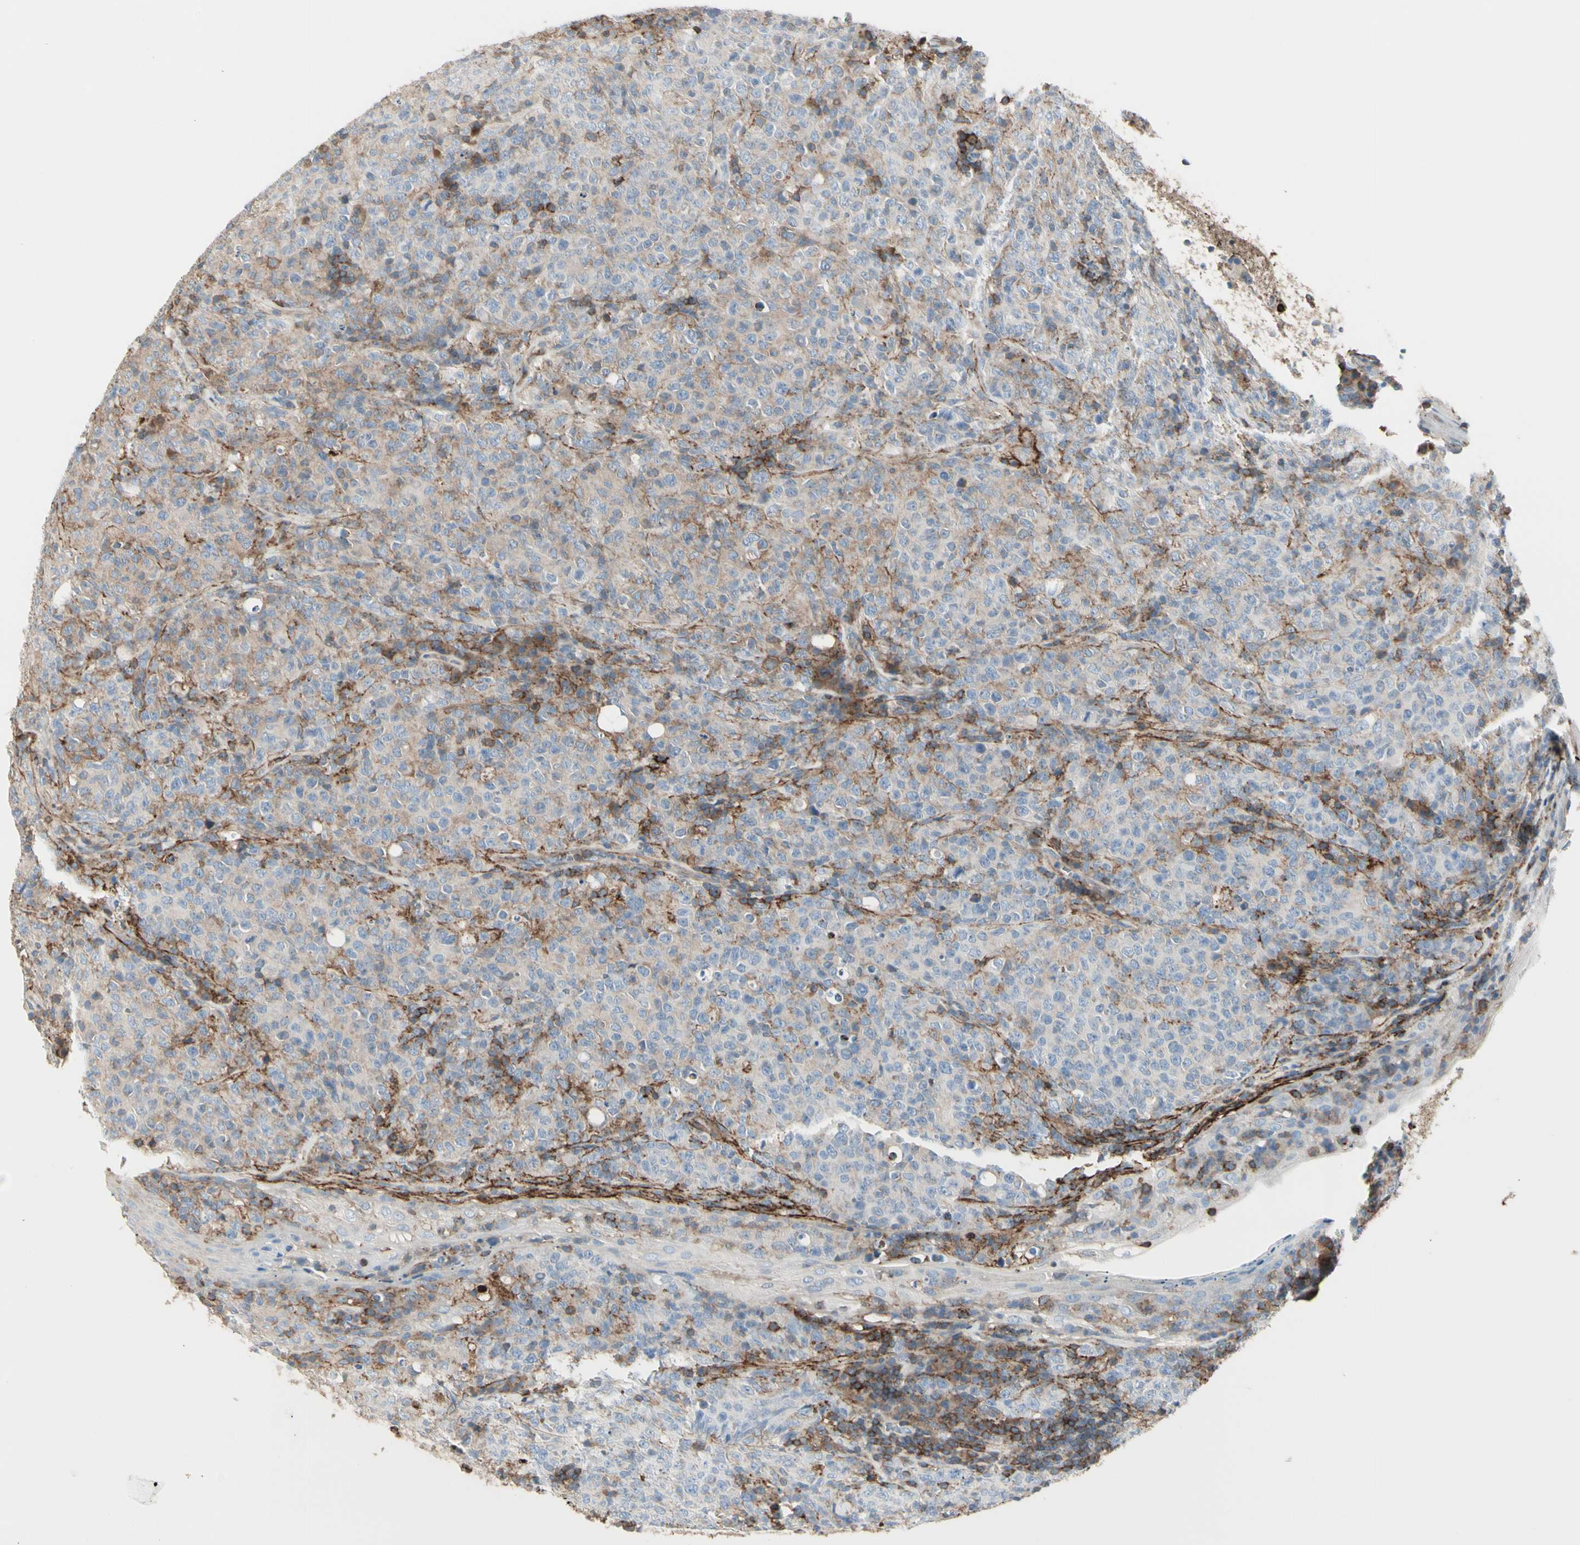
{"staining": {"intensity": "weak", "quantity": "25%-75%", "location": "cytoplasmic/membranous"}, "tissue": "lymphoma", "cell_type": "Tumor cells", "image_type": "cancer", "snomed": [{"axis": "morphology", "description": "Malignant lymphoma, non-Hodgkin's type, High grade"}, {"axis": "topography", "description": "Tonsil"}], "caption": "IHC photomicrograph of lymphoma stained for a protein (brown), which shows low levels of weak cytoplasmic/membranous staining in about 25%-75% of tumor cells.", "gene": "CLEC2B", "patient": {"sex": "female", "age": 36}}